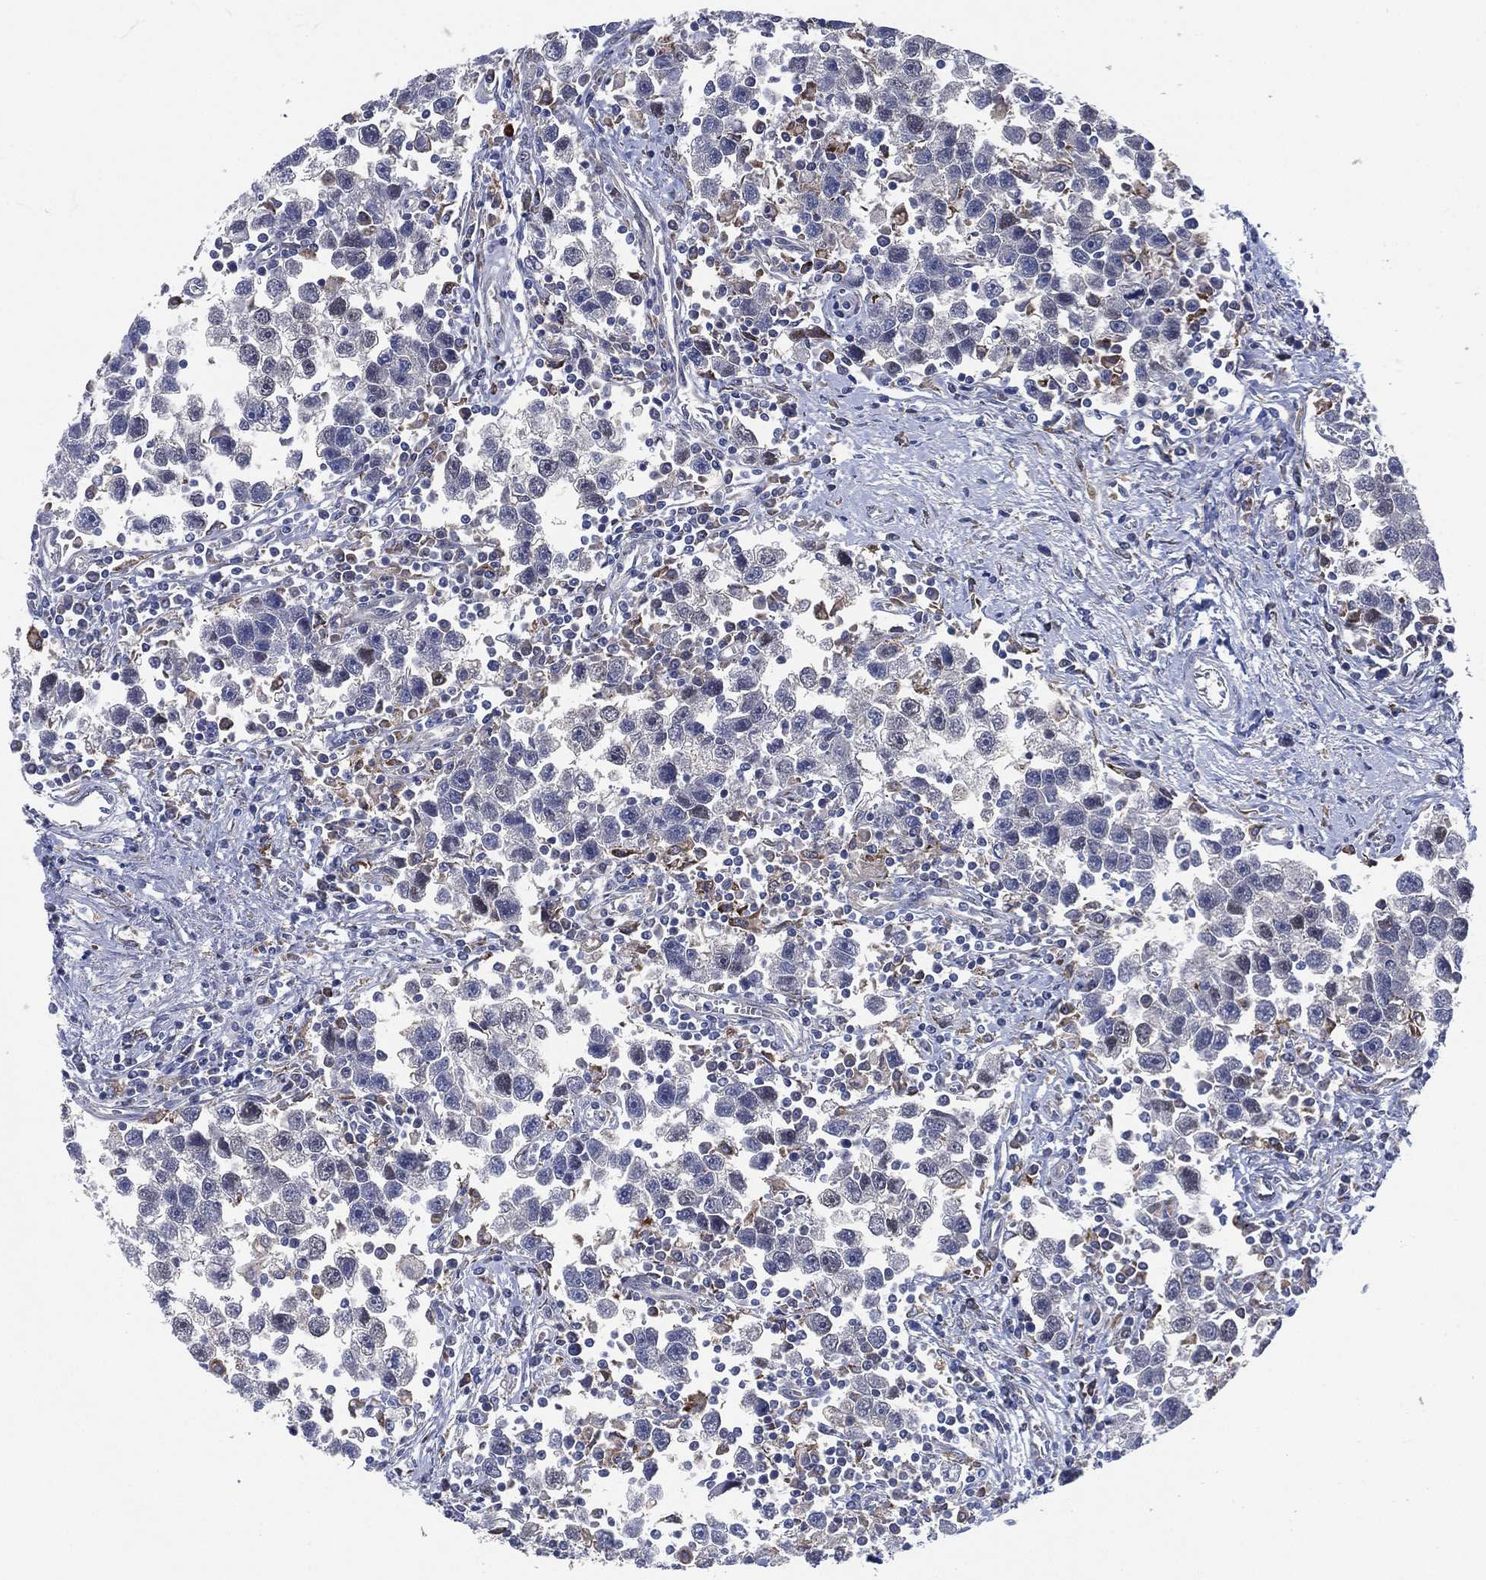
{"staining": {"intensity": "negative", "quantity": "none", "location": "none"}, "tissue": "testis cancer", "cell_type": "Tumor cells", "image_type": "cancer", "snomed": [{"axis": "morphology", "description": "Seminoma, NOS"}, {"axis": "topography", "description": "Testis"}], "caption": "Seminoma (testis) was stained to show a protein in brown. There is no significant positivity in tumor cells.", "gene": "FES", "patient": {"sex": "male", "age": 30}}